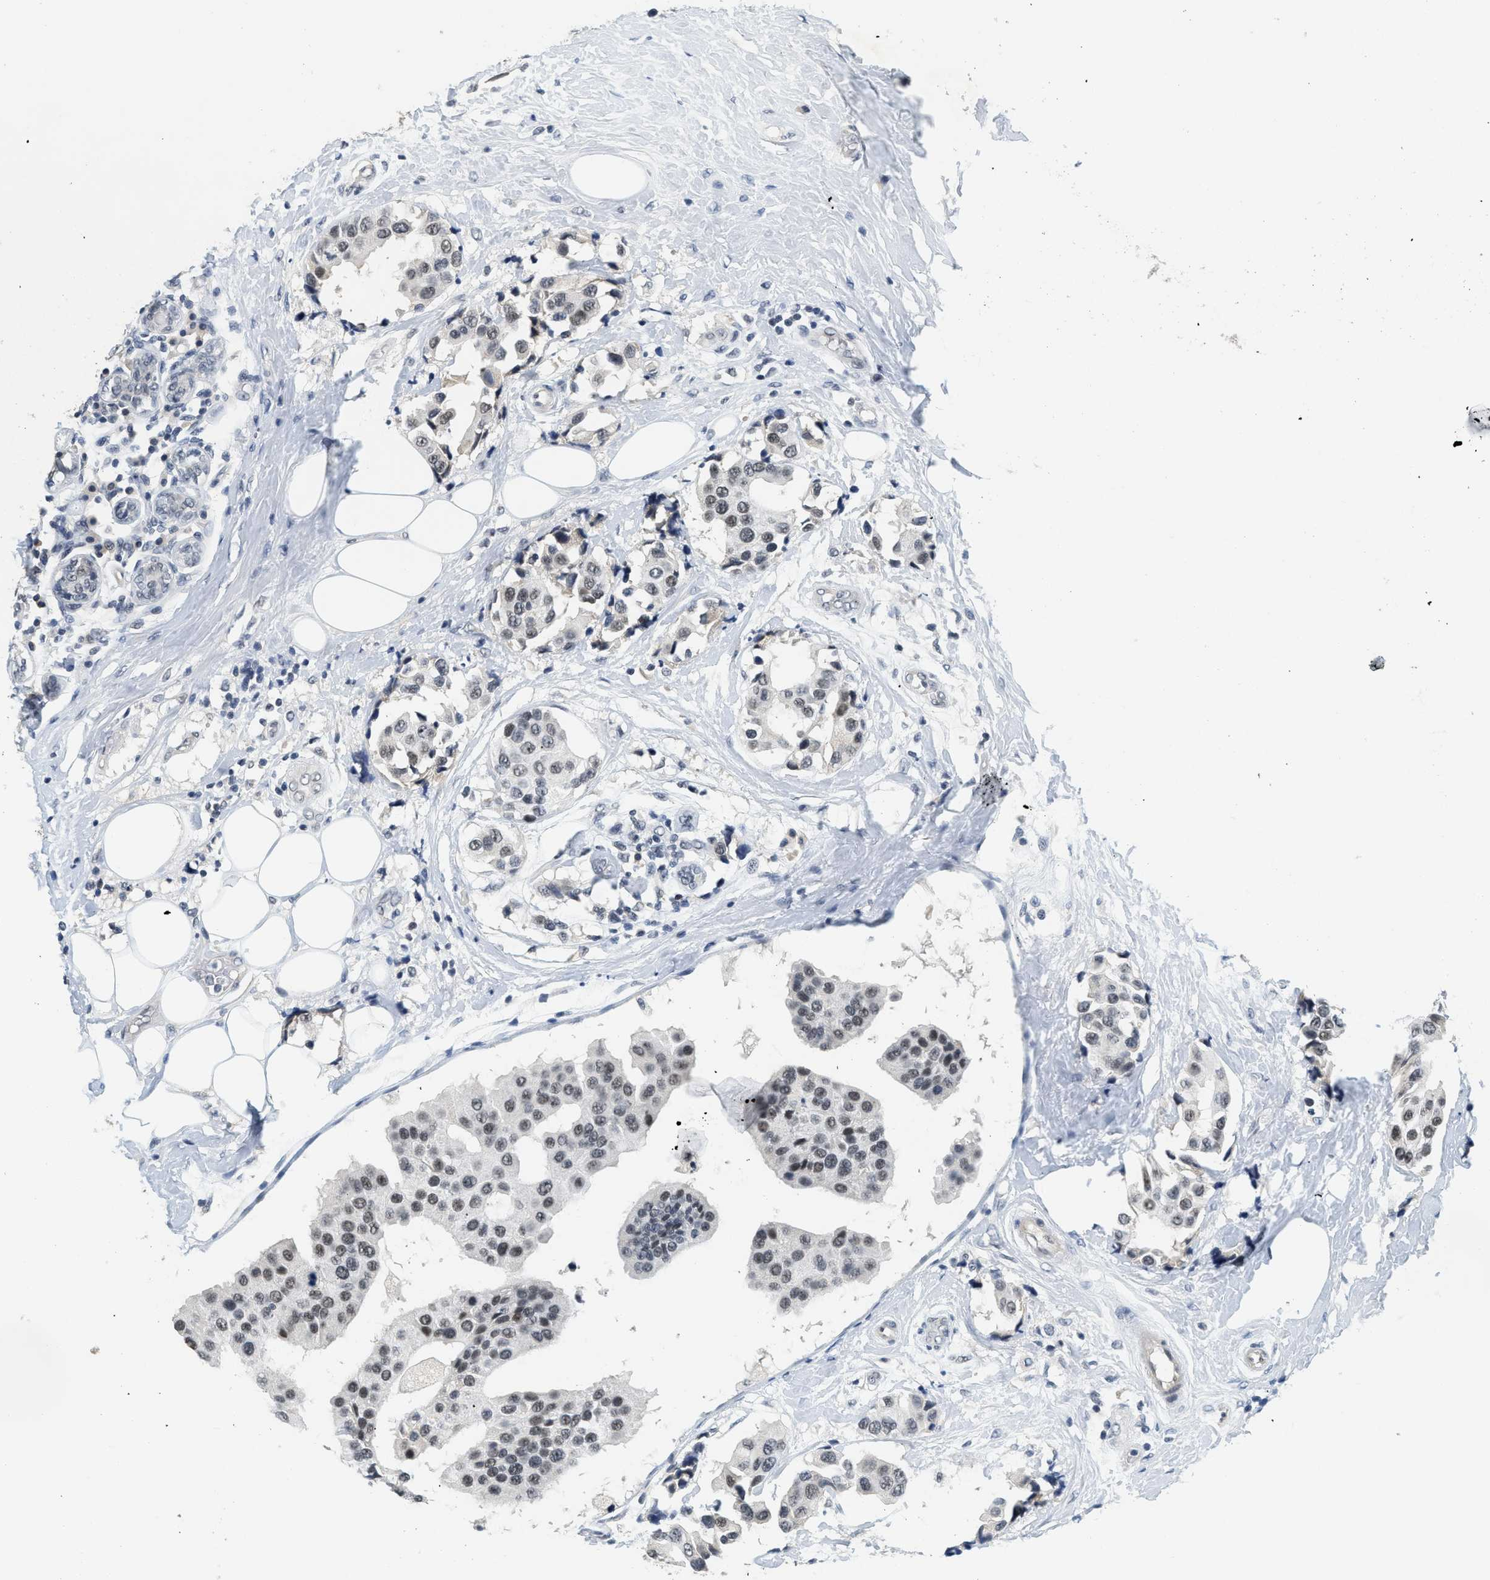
{"staining": {"intensity": "moderate", "quantity": "25%-75%", "location": "nuclear"}, "tissue": "breast cancer", "cell_type": "Tumor cells", "image_type": "cancer", "snomed": [{"axis": "morphology", "description": "Normal tissue, NOS"}, {"axis": "morphology", "description": "Duct carcinoma"}, {"axis": "topography", "description": "Breast"}], "caption": "A micrograph of human breast cancer stained for a protein exhibits moderate nuclear brown staining in tumor cells.", "gene": "MZF1", "patient": {"sex": "female", "age": 39}}